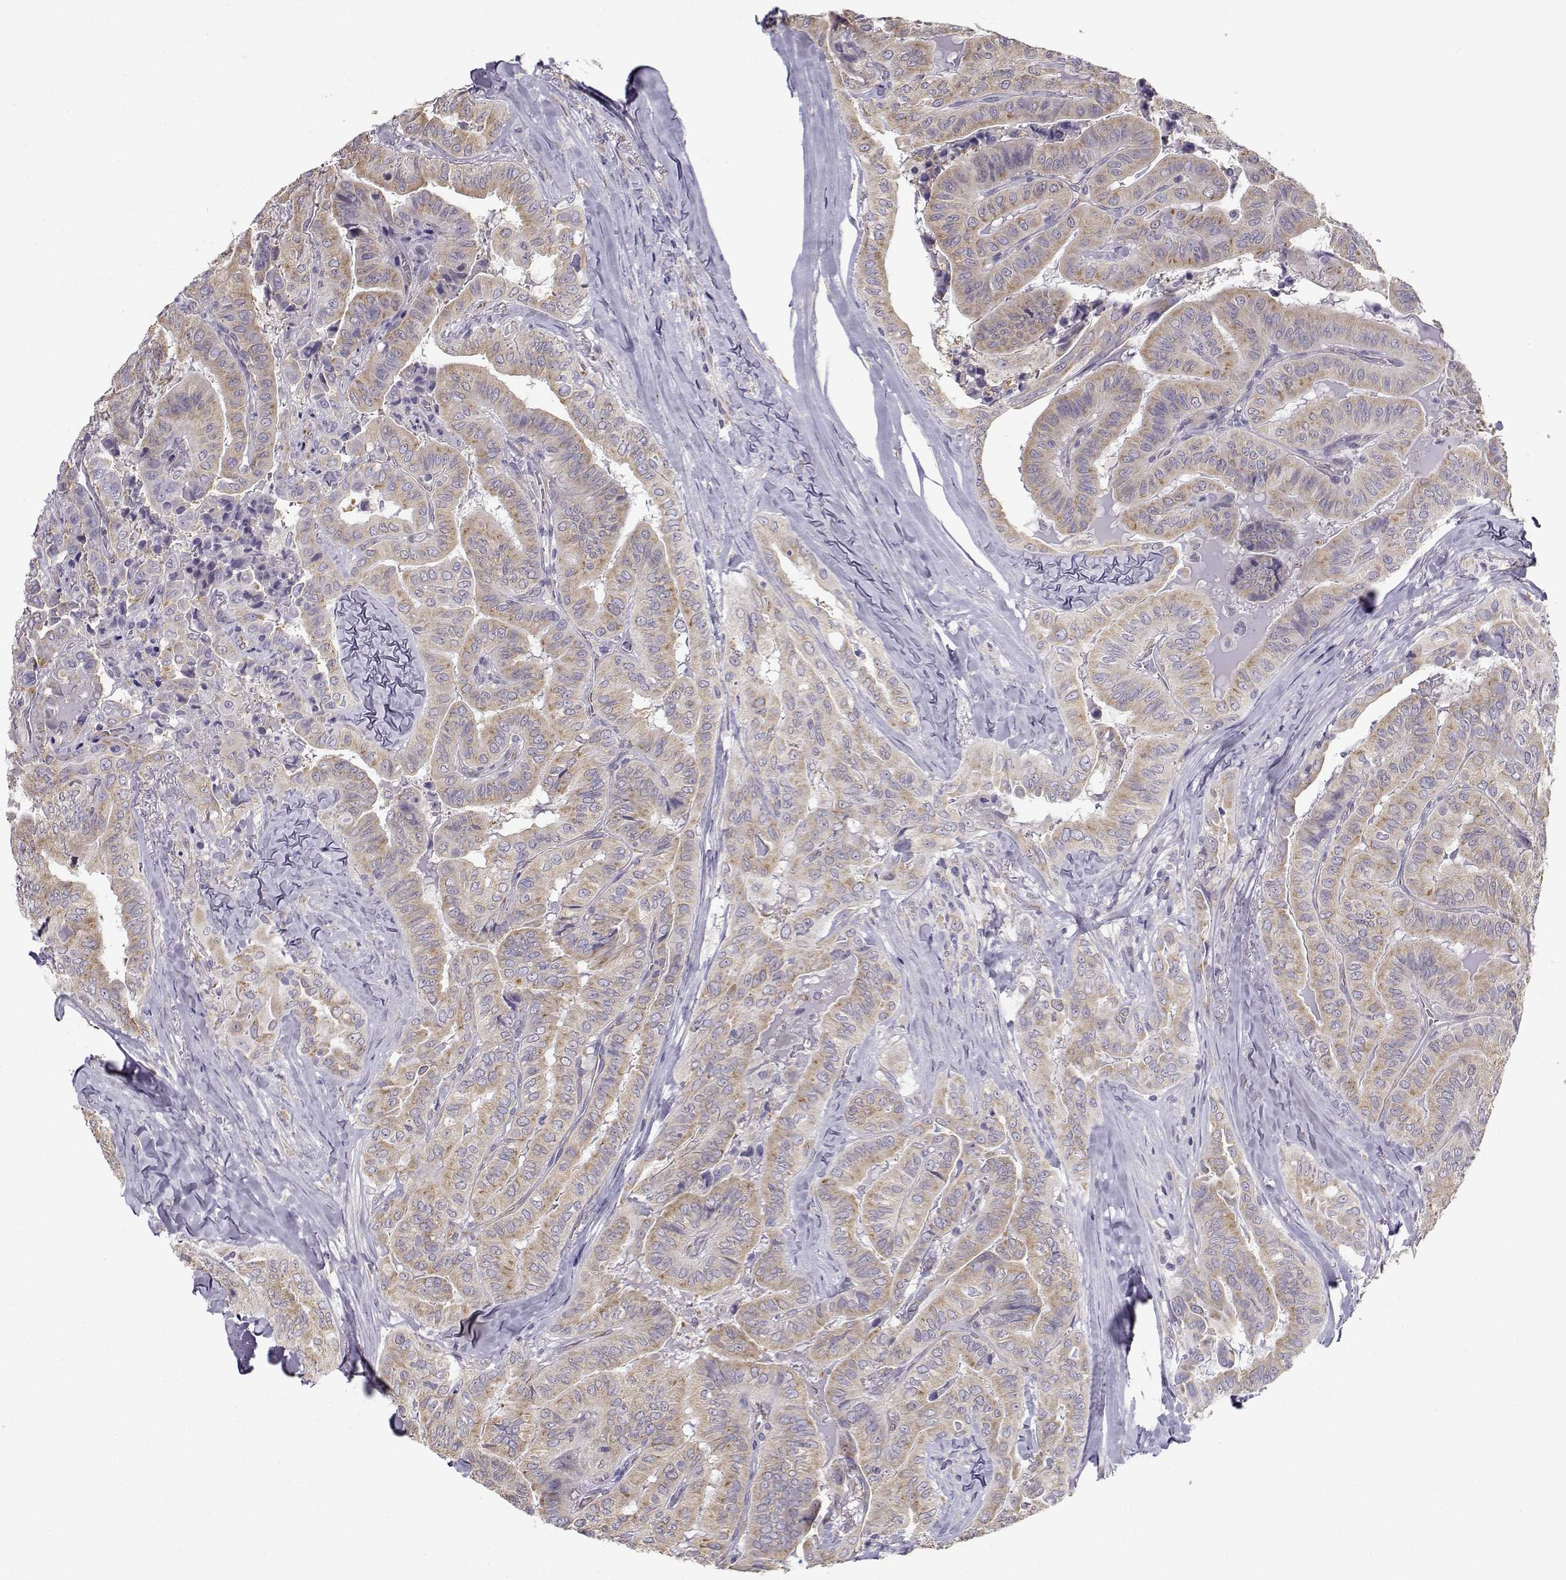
{"staining": {"intensity": "weak", "quantity": ">75%", "location": "cytoplasmic/membranous"}, "tissue": "thyroid cancer", "cell_type": "Tumor cells", "image_type": "cancer", "snomed": [{"axis": "morphology", "description": "Papillary adenocarcinoma, NOS"}, {"axis": "topography", "description": "Thyroid gland"}], "caption": "This histopathology image displays IHC staining of human papillary adenocarcinoma (thyroid), with low weak cytoplasmic/membranous positivity in approximately >75% of tumor cells.", "gene": "BEND6", "patient": {"sex": "female", "age": 68}}